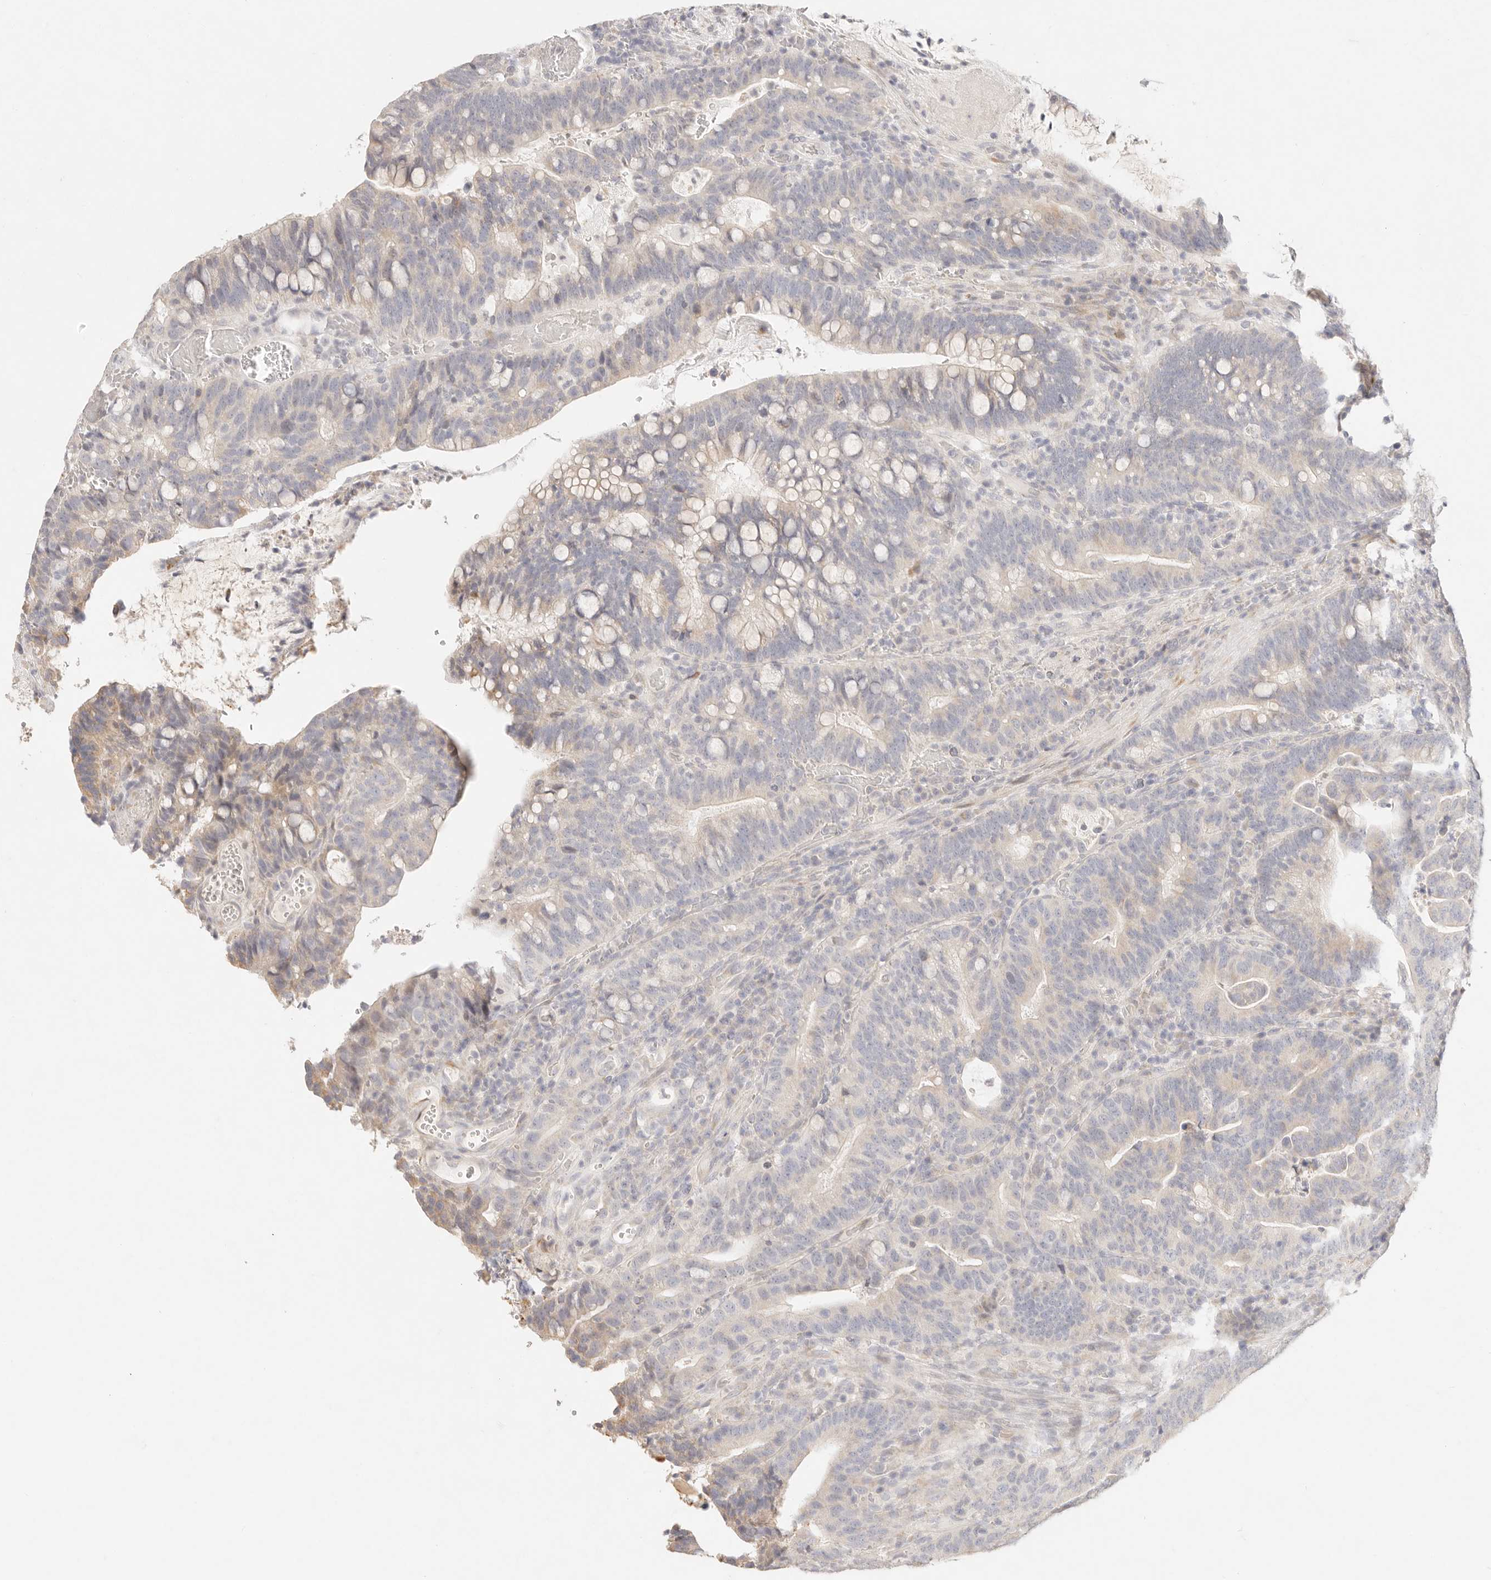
{"staining": {"intensity": "weak", "quantity": "<25%", "location": "cytoplasmic/membranous"}, "tissue": "colorectal cancer", "cell_type": "Tumor cells", "image_type": "cancer", "snomed": [{"axis": "morphology", "description": "Adenocarcinoma, NOS"}, {"axis": "topography", "description": "Colon"}], "caption": "Tumor cells show no significant staining in colorectal cancer. The staining was performed using DAB to visualize the protein expression in brown, while the nuclei were stained in blue with hematoxylin (Magnification: 20x).", "gene": "GPR156", "patient": {"sex": "female", "age": 66}}